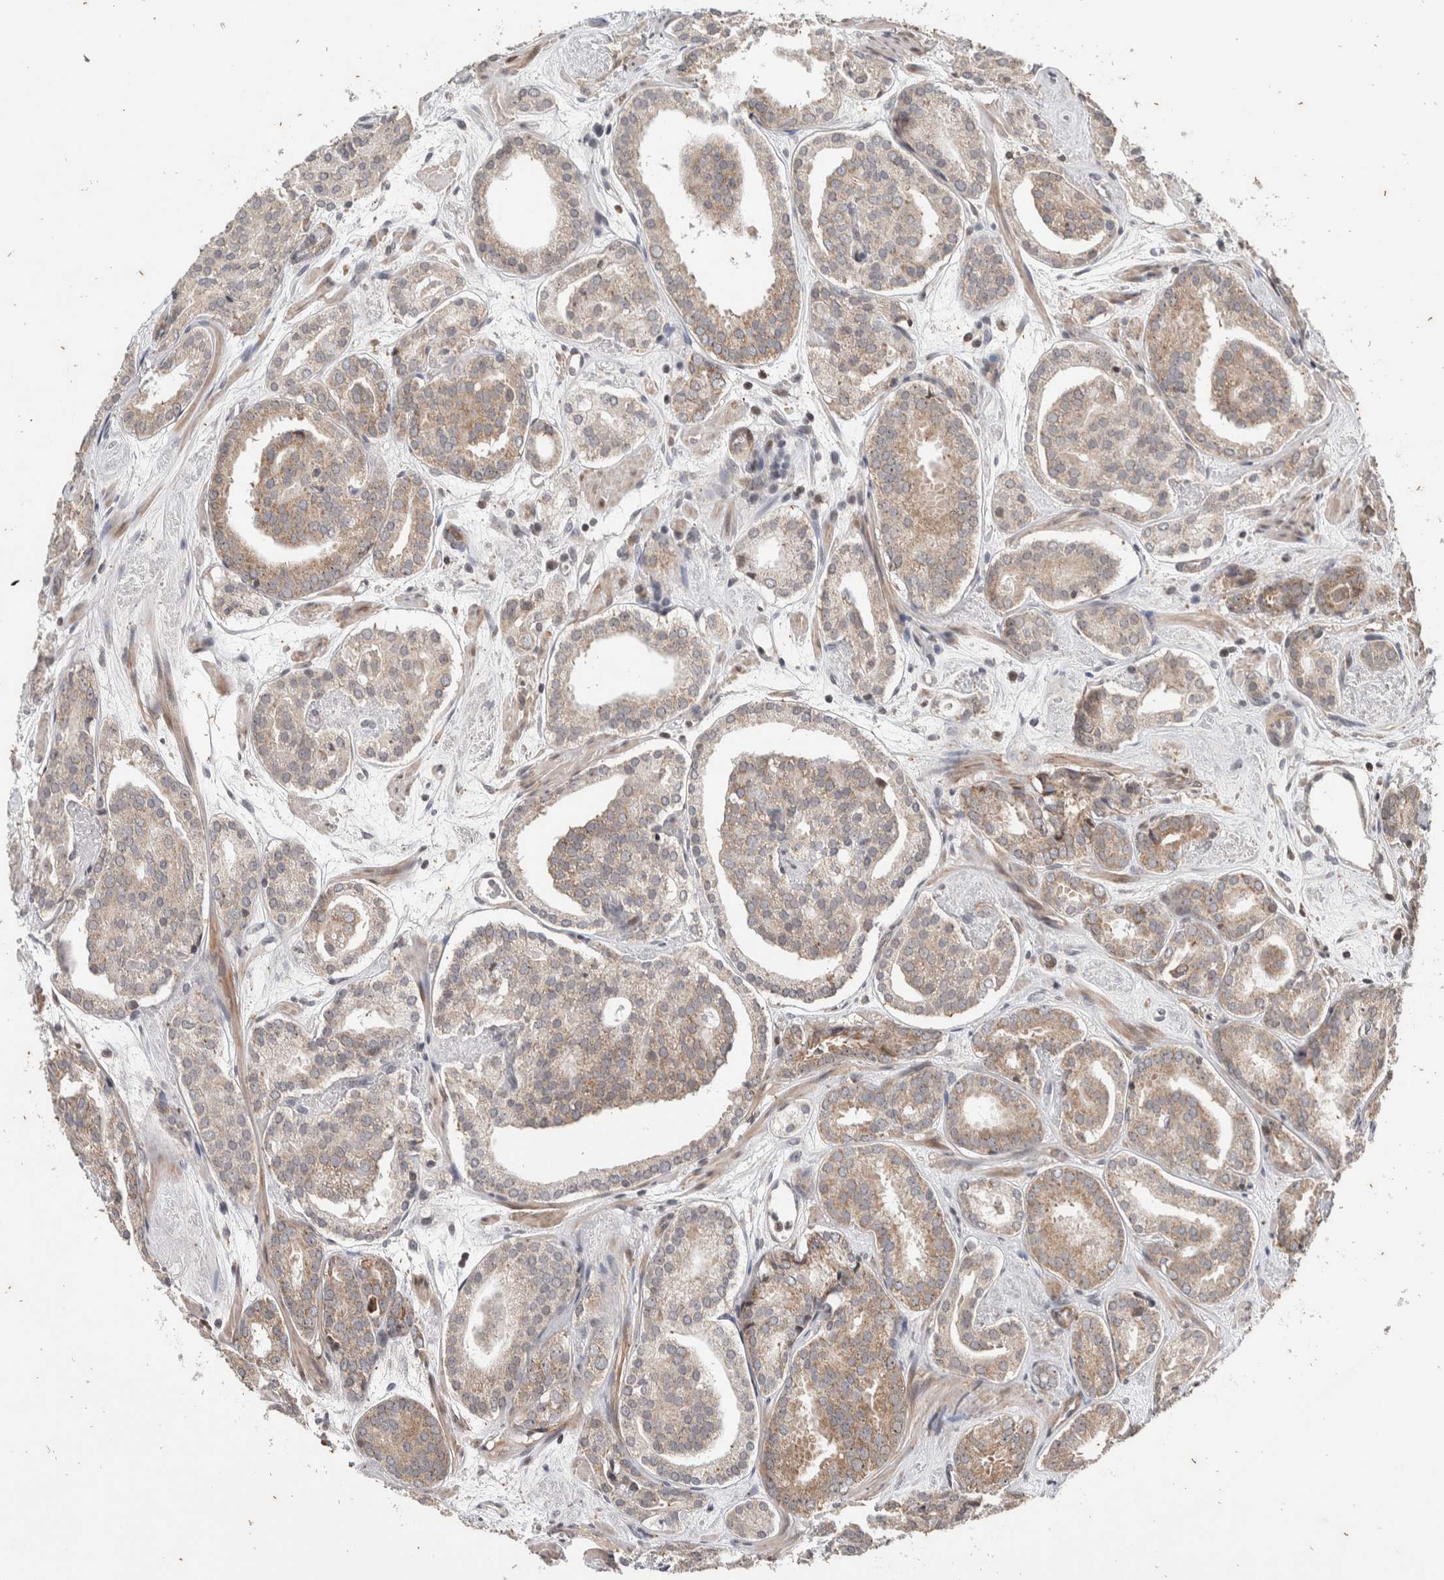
{"staining": {"intensity": "weak", "quantity": ">75%", "location": "cytoplasmic/membranous"}, "tissue": "prostate cancer", "cell_type": "Tumor cells", "image_type": "cancer", "snomed": [{"axis": "morphology", "description": "Adenocarcinoma, Low grade"}, {"axis": "topography", "description": "Prostate"}], "caption": "Human prostate adenocarcinoma (low-grade) stained with a protein marker exhibits weak staining in tumor cells.", "gene": "ATXN7L1", "patient": {"sex": "male", "age": 69}}